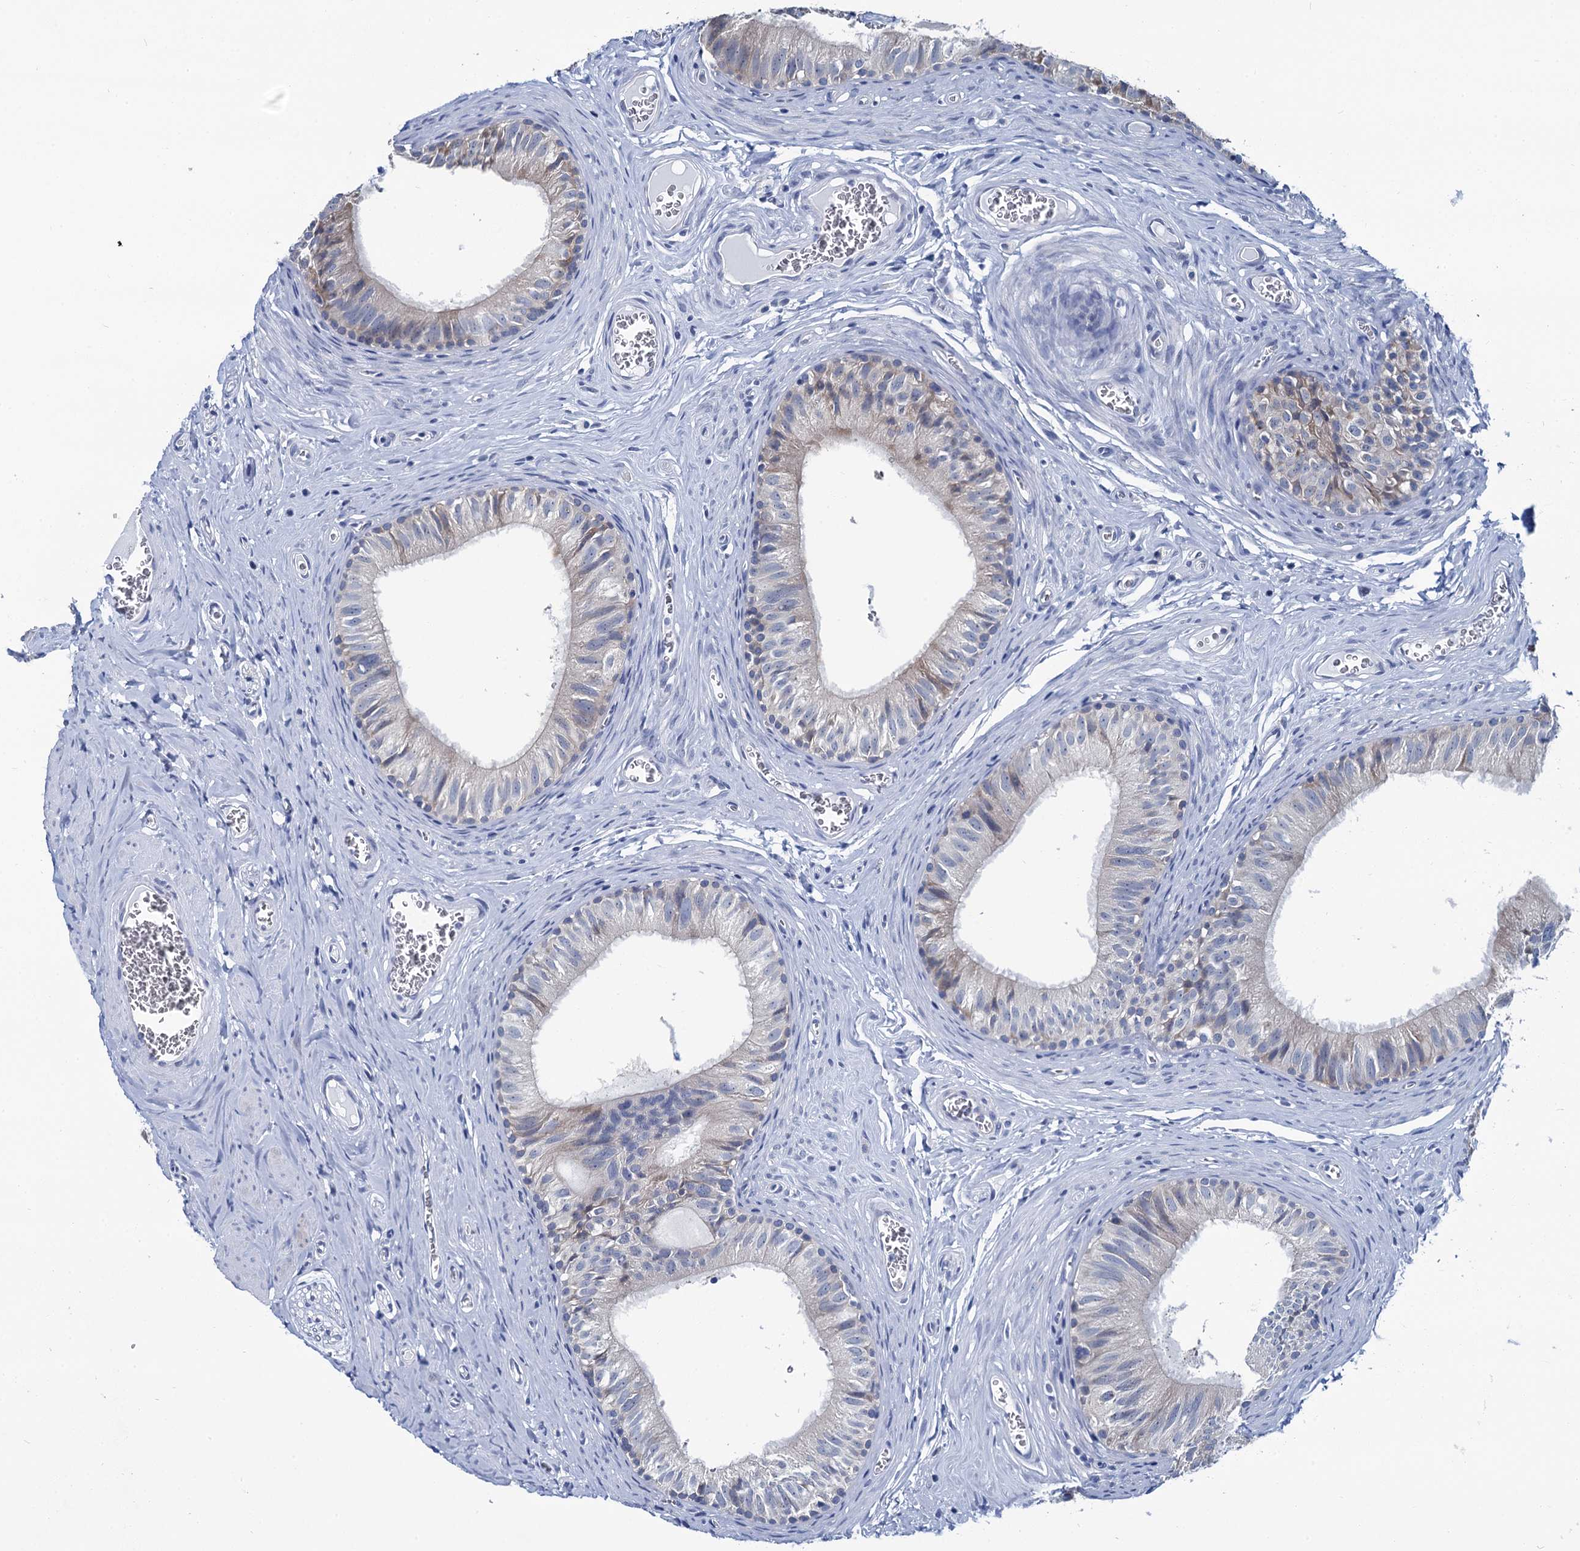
{"staining": {"intensity": "moderate", "quantity": "<25%", "location": "cytoplasmic/membranous"}, "tissue": "epididymis", "cell_type": "Glandular cells", "image_type": "normal", "snomed": [{"axis": "morphology", "description": "Normal tissue, NOS"}, {"axis": "topography", "description": "Epididymis"}], "caption": "IHC (DAB) staining of unremarkable epididymis reveals moderate cytoplasmic/membranous protein staining in about <25% of glandular cells.", "gene": "MIOX", "patient": {"sex": "male", "age": 42}}